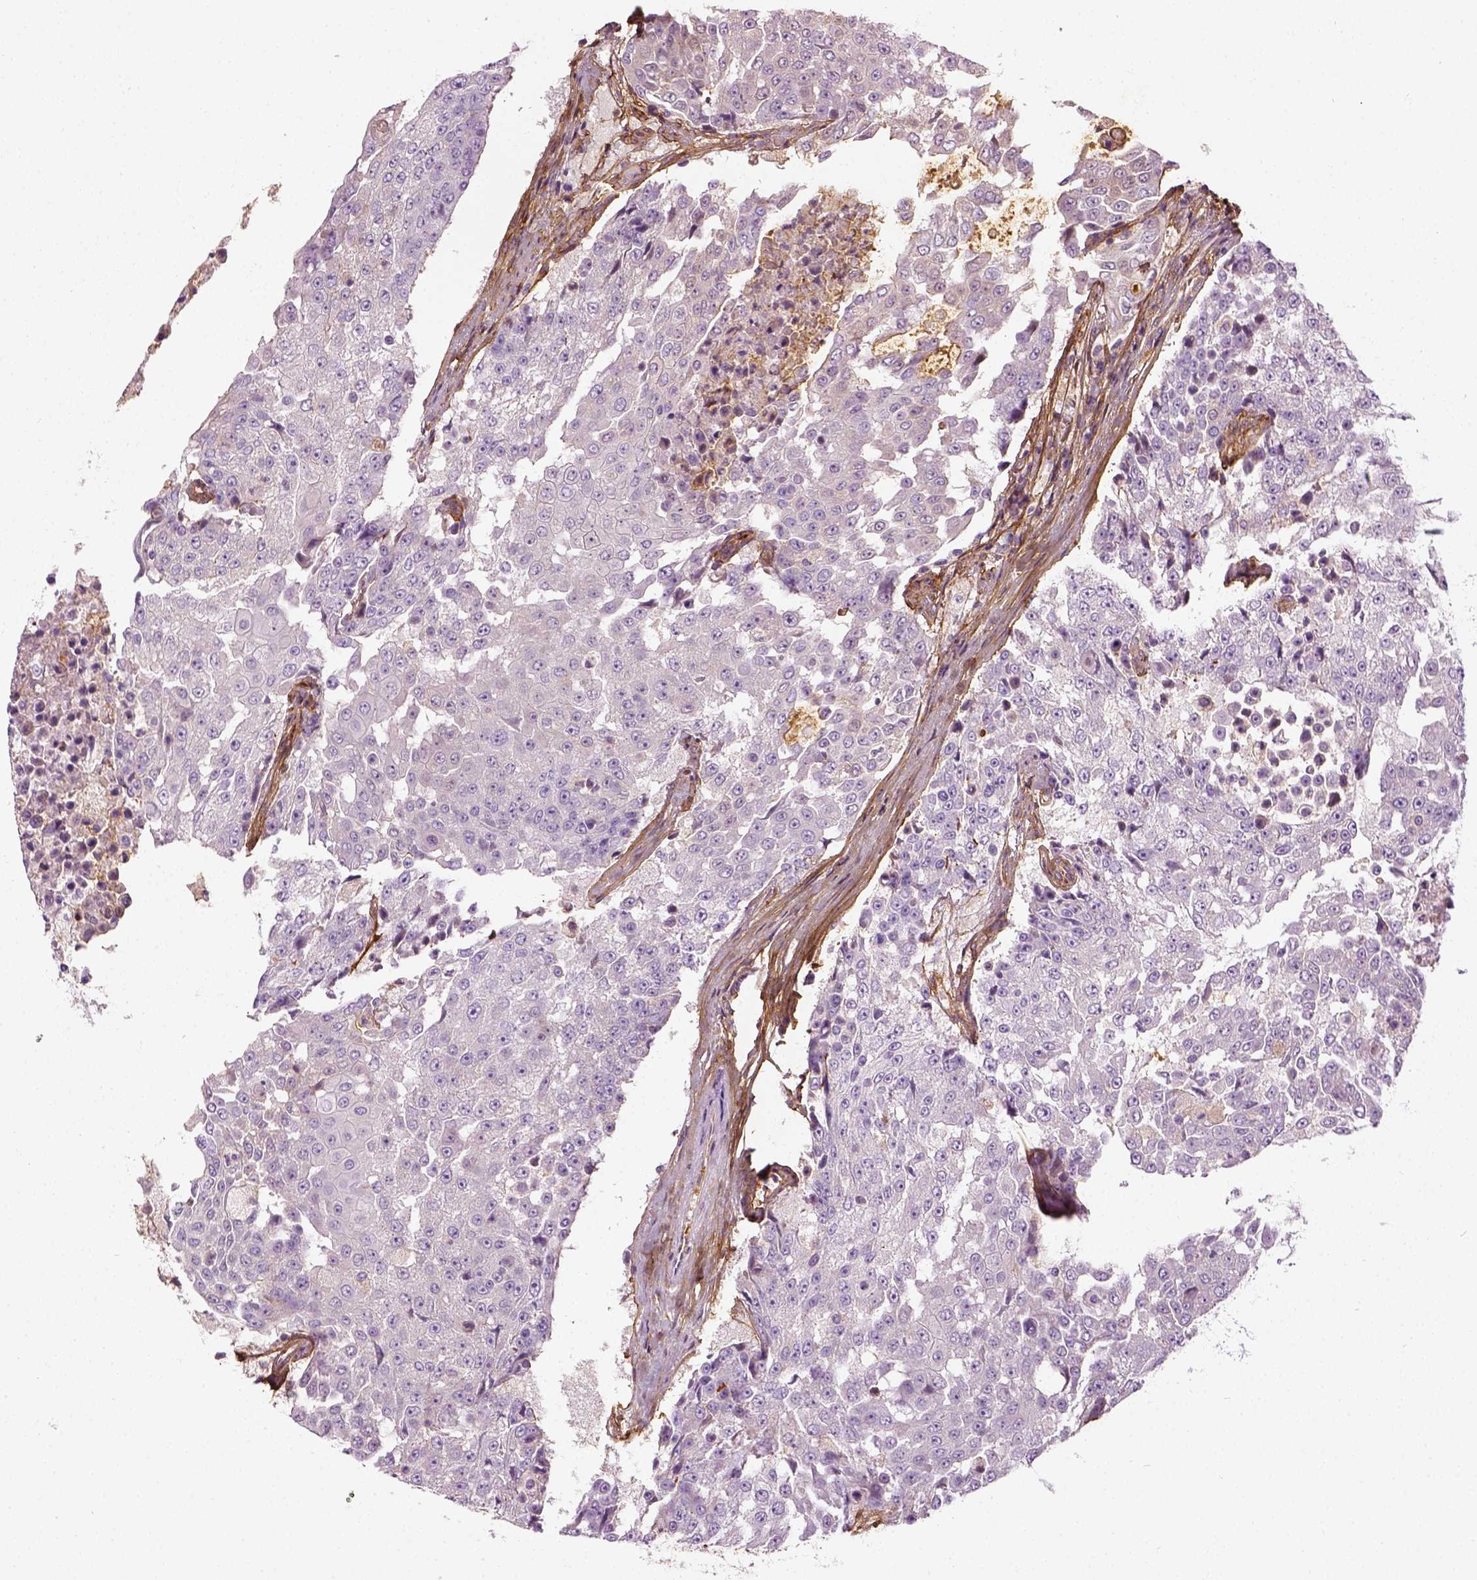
{"staining": {"intensity": "negative", "quantity": "none", "location": "none"}, "tissue": "urothelial cancer", "cell_type": "Tumor cells", "image_type": "cancer", "snomed": [{"axis": "morphology", "description": "Urothelial carcinoma, High grade"}, {"axis": "topography", "description": "Urinary bladder"}], "caption": "Urothelial carcinoma (high-grade) was stained to show a protein in brown. There is no significant positivity in tumor cells.", "gene": "COL6A2", "patient": {"sex": "female", "age": 63}}